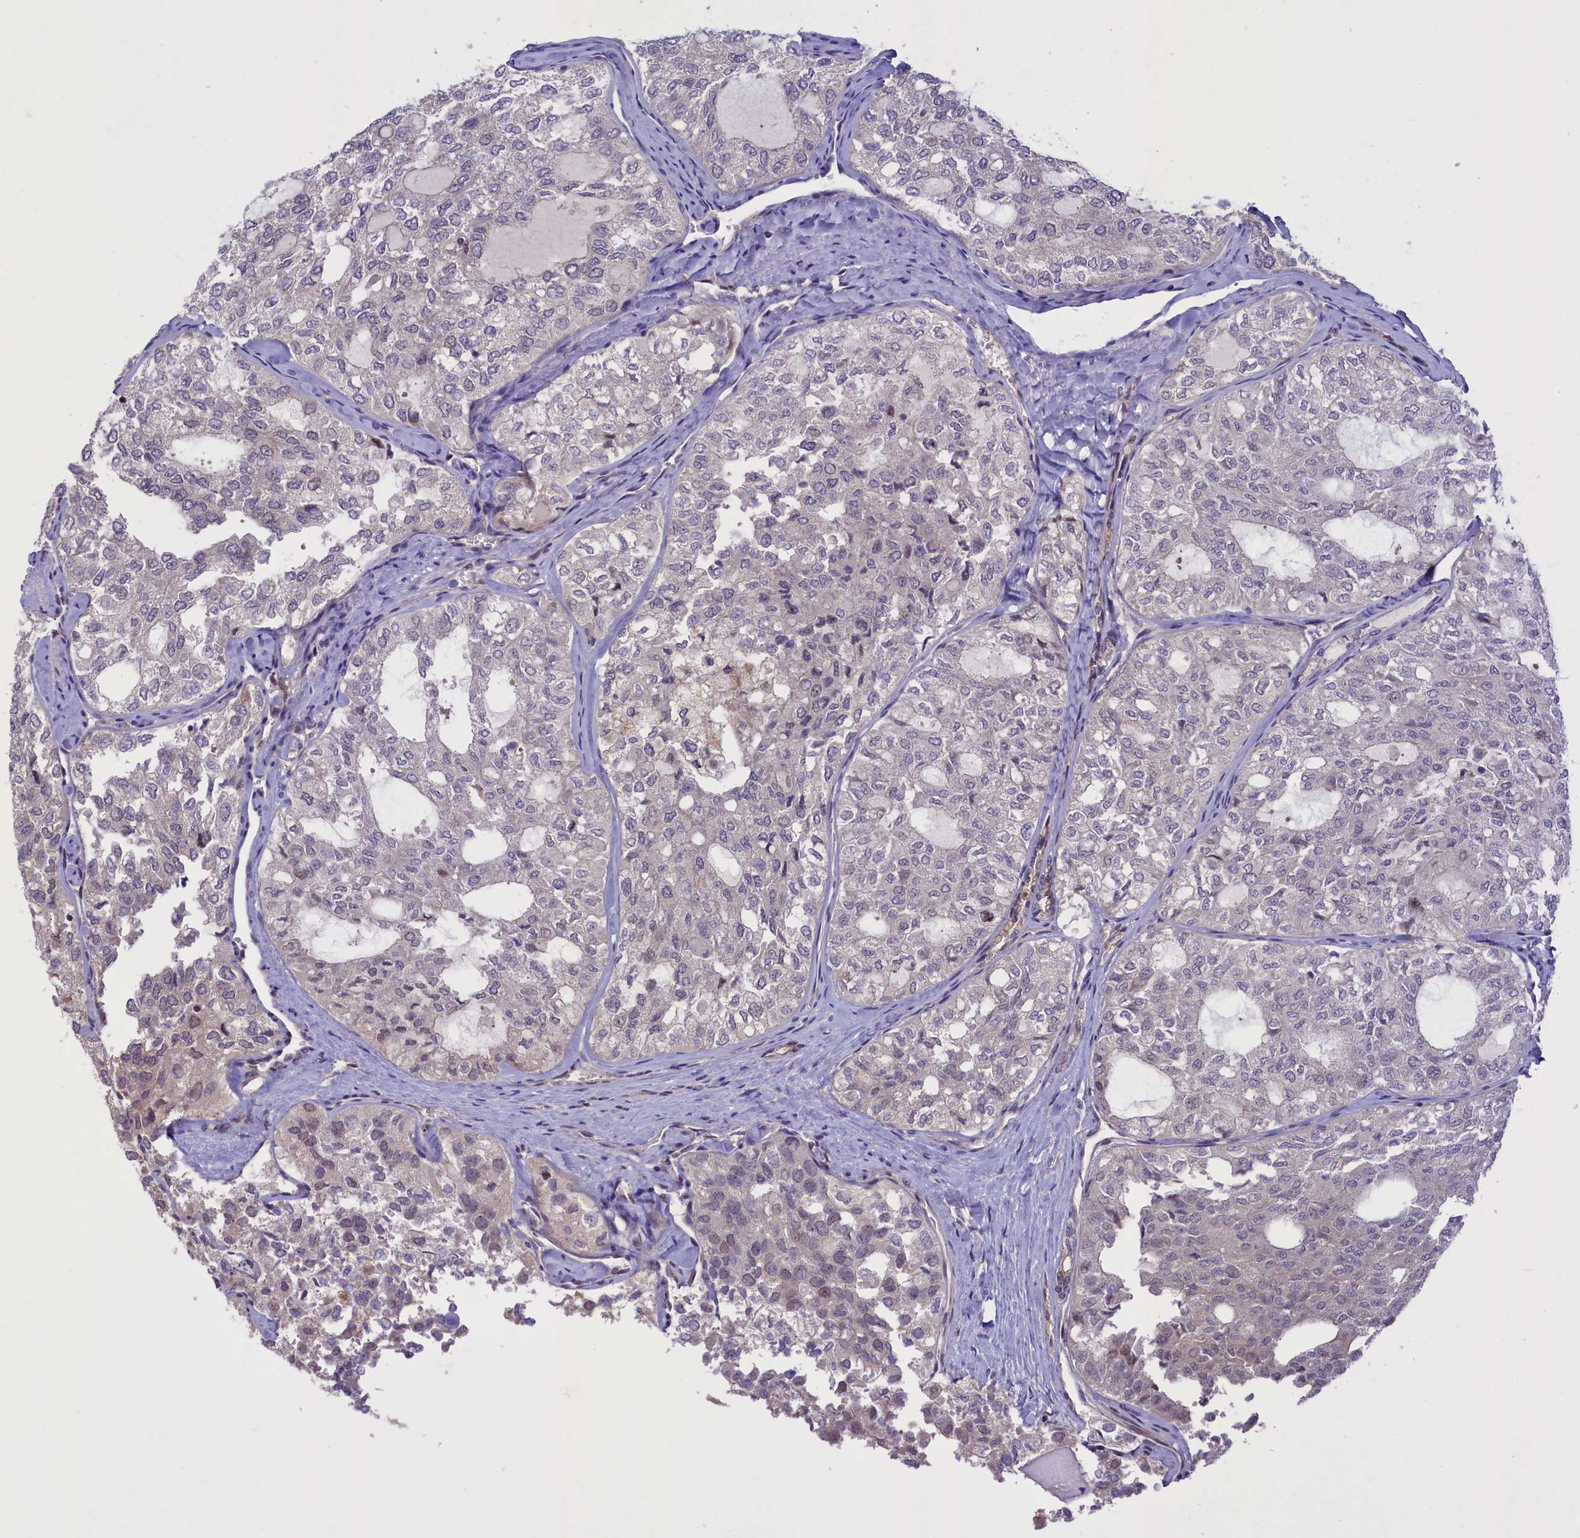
{"staining": {"intensity": "negative", "quantity": "none", "location": "none"}, "tissue": "thyroid cancer", "cell_type": "Tumor cells", "image_type": "cancer", "snomed": [{"axis": "morphology", "description": "Follicular adenoma carcinoma, NOS"}, {"axis": "topography", "description": "Thyroid gland"}], "caption": "There is no significant positivity in tumor cells of thyroid cancer.", "gene": "MAN2C1", "patient": {"sex": "male", "age": 75}}